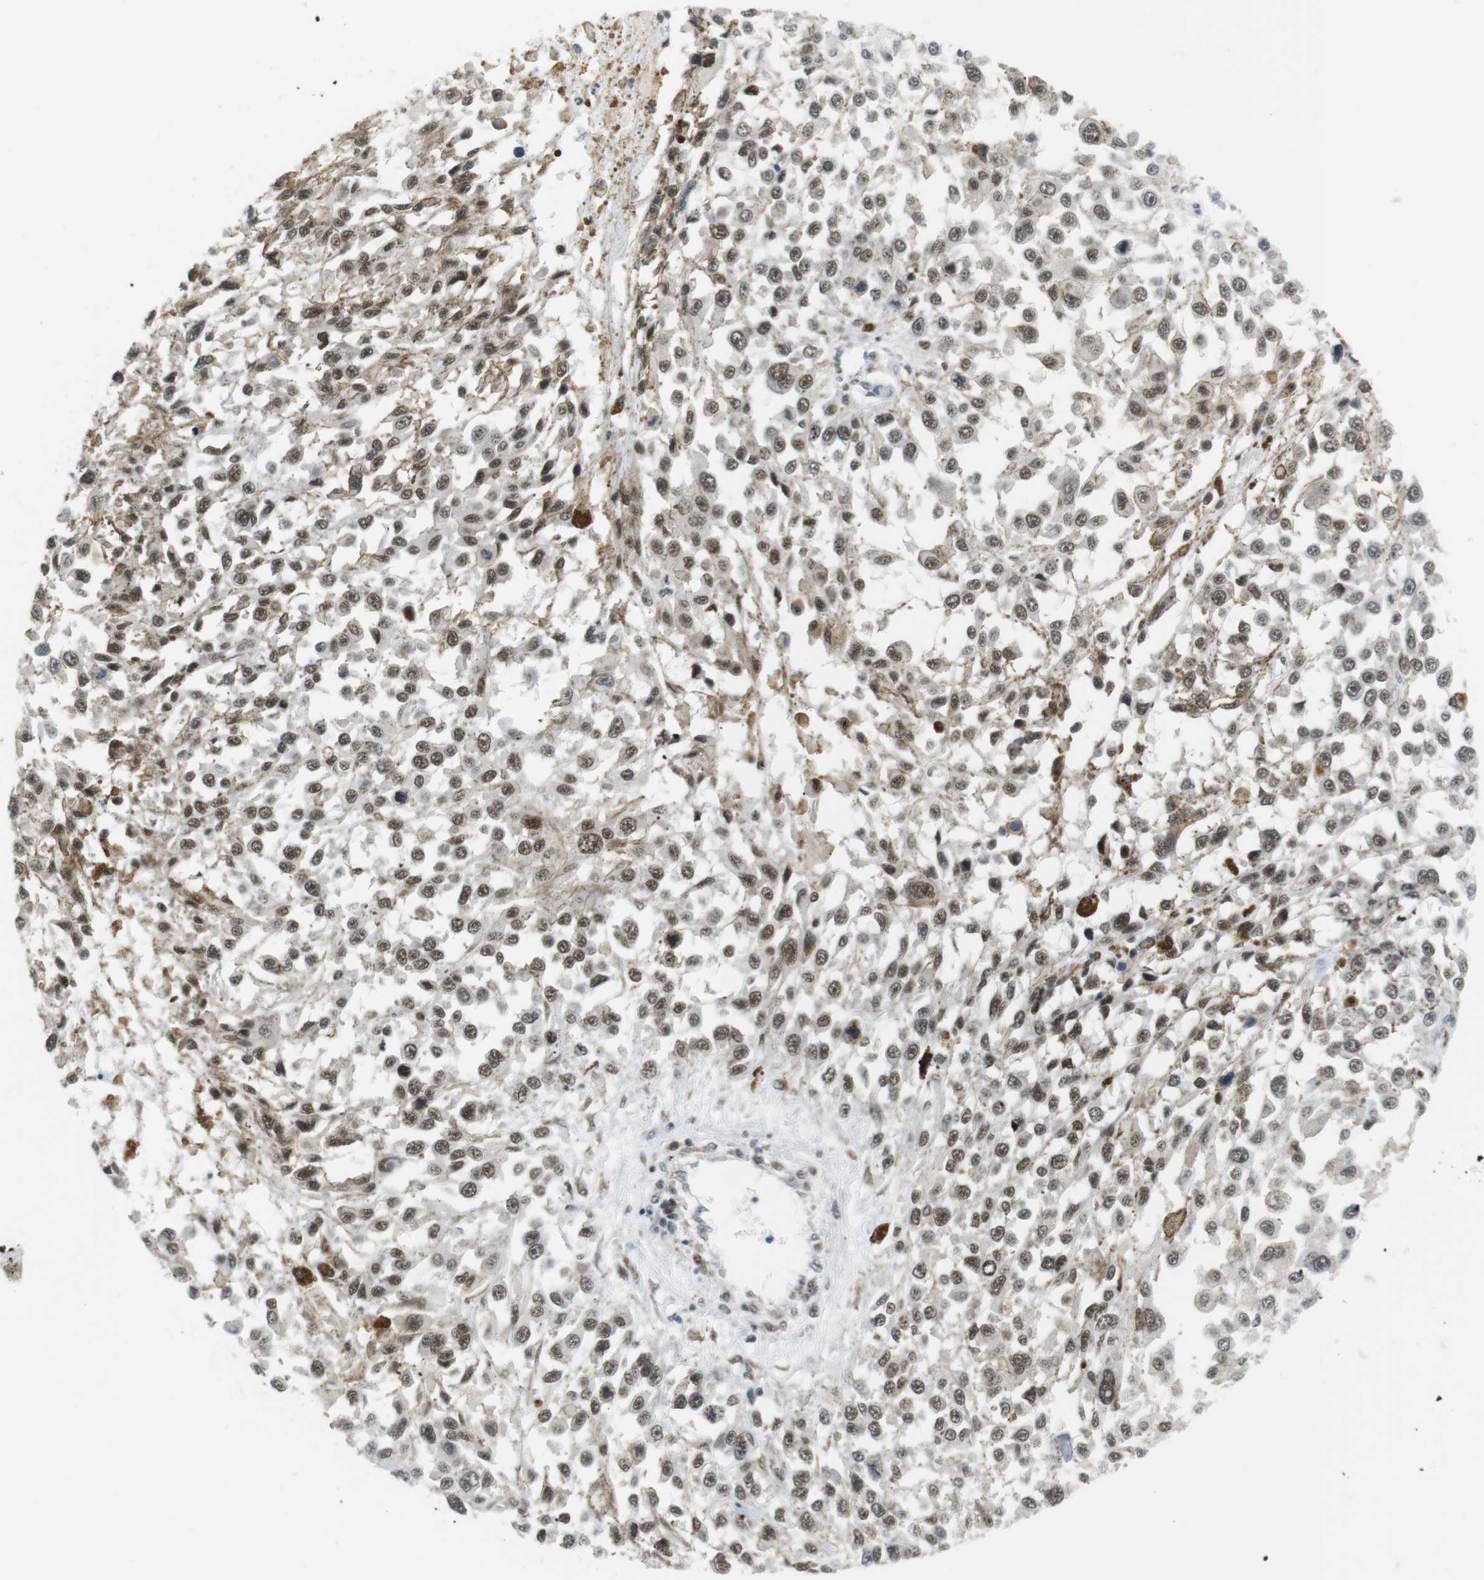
{"staining": {"intensity": "weak", "quantity": ">75%", "location": "nuclear"}, "tissue": "melanoma", "cell_type": "Tumor cells", "image_type": "cancer", "snomed": [{"axis": "morphology", "description": "Malignant melanoma, Metastatic site"}, {"axis": "topography", "description": "Lymph node"}], "caption": "A histopathology image showing weak nuclear staining in about >75% of tumor cells in malignant melanoma (metastatic site), as visualized by brown immunohistochemical staining.", "gene": "RNF38", "patient": {"sex": "male", "age": 59}}